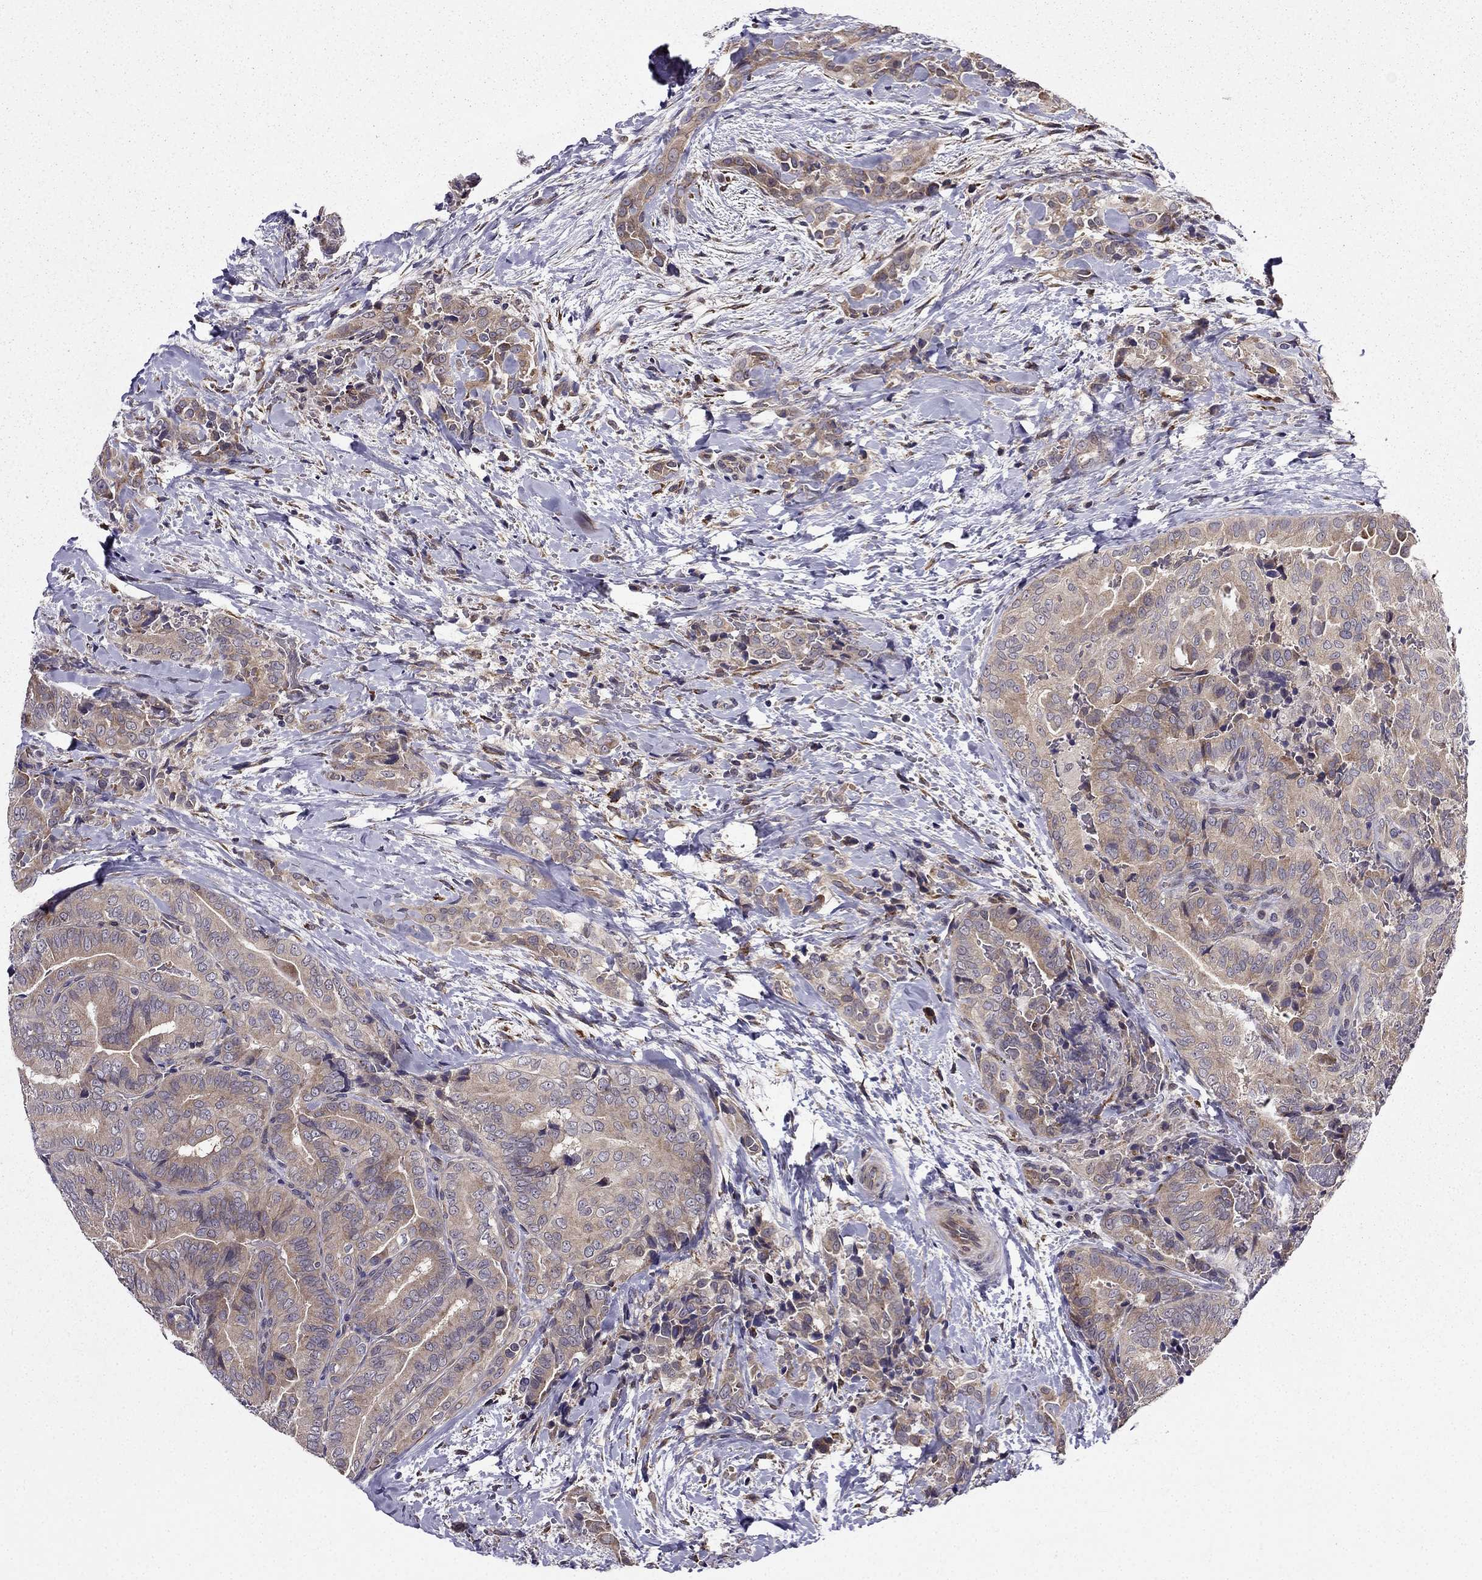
{"staining": {"intensity": "weak", "quantity": "25%-75%", "location": "cytoplasmic/membranous"}, "tissue": "thyroid cancer", "cell_type": "Tumor cells", "image_type": "cancer", "snomed": [{"axis": "morphology", "description": "Papillary adenocarcinoma, NOS"}, {"axis": "topography", "description": "Thyroid gland"}], "caption": "Thyroid cancer (papillary adenocarcinoma) tissue displays weak cytoplasmic/membranous expression in approximately 25%-75% of tumor cells", "gene": "ARHGEF28", "patient": {"sex": "male", "age": 61}}